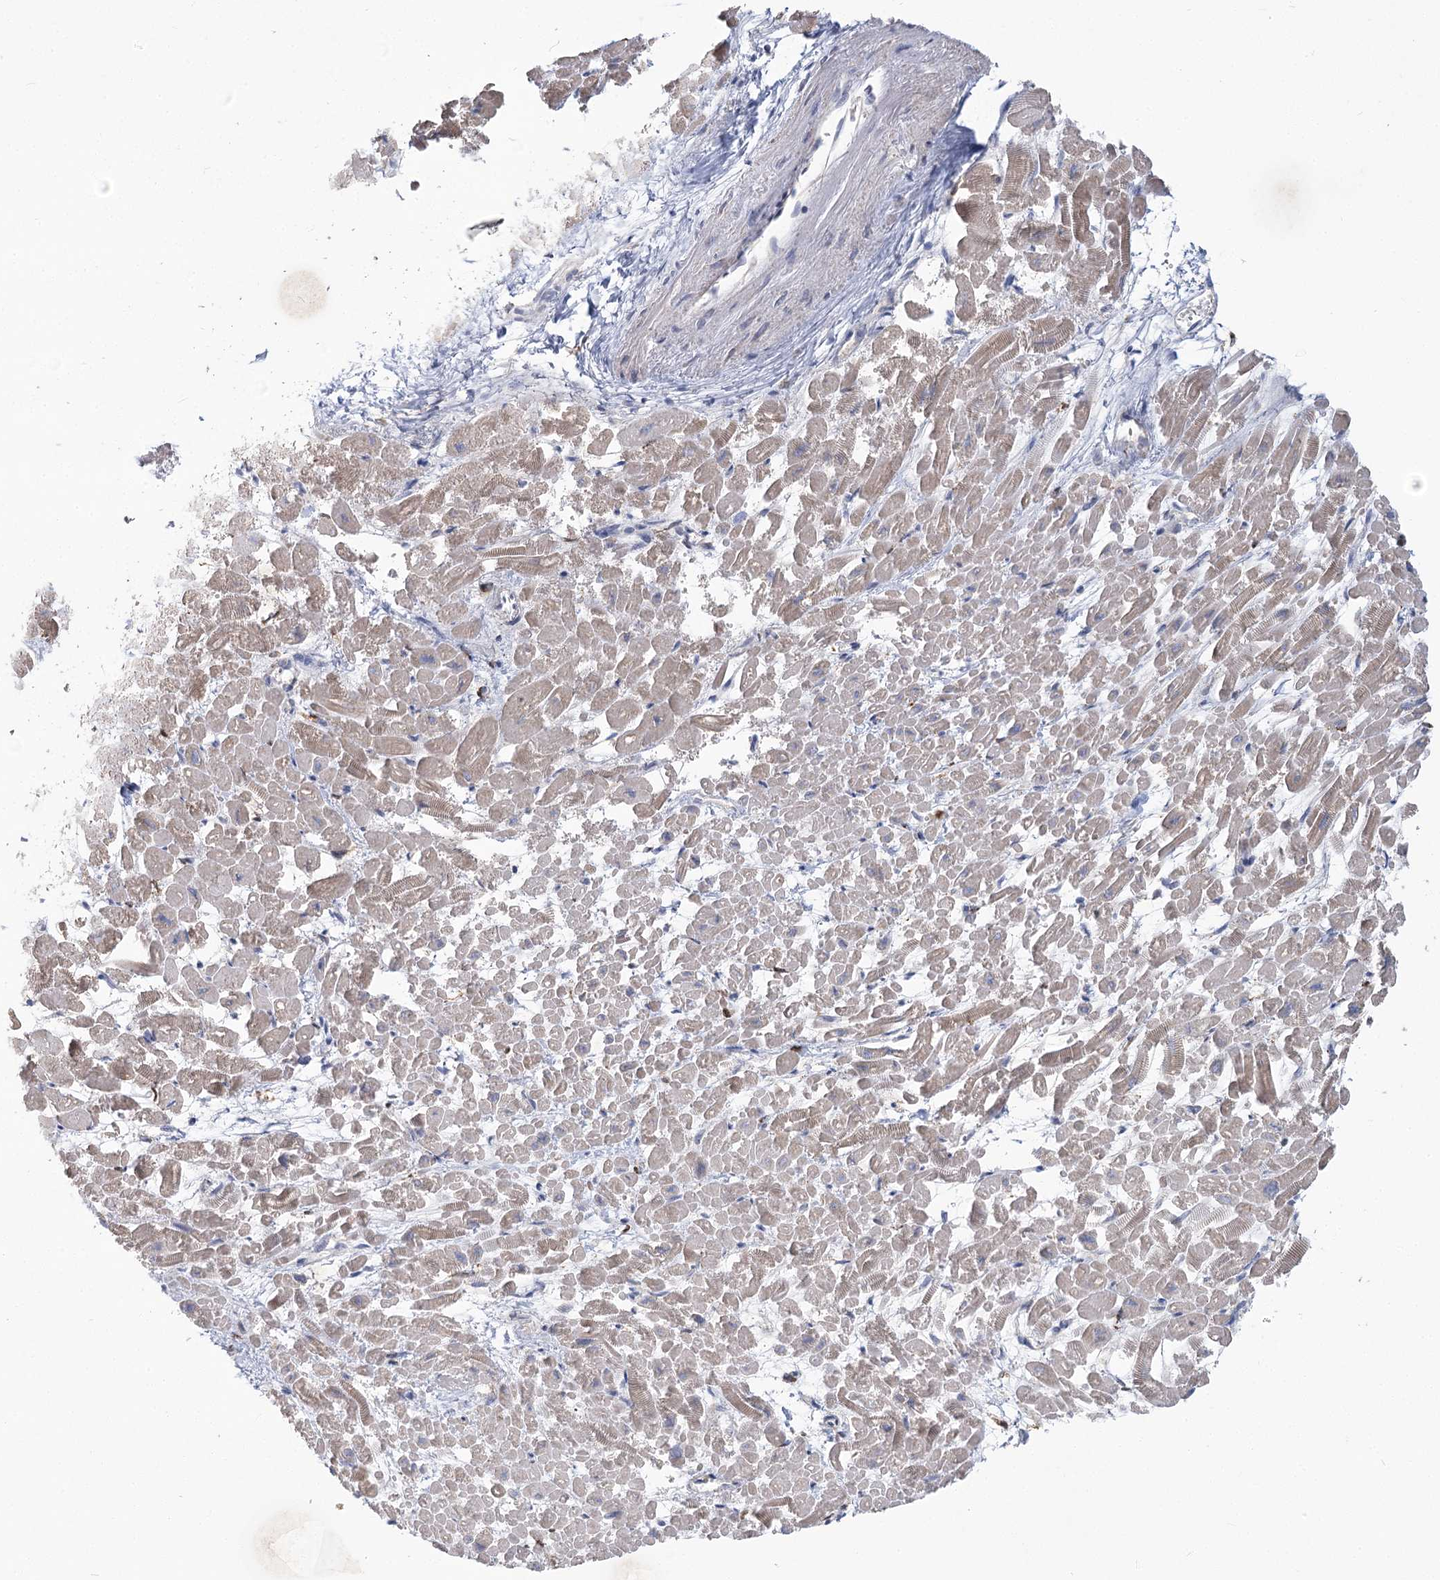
{"staining": {"intensity": "weak", "quantity": "<25%", "location": "cytoplasmic/membranous"}, "tissue": "heart muscle", "cell_type": "Cardiomyocytes", "image_type": "normal", "snomed": [{"axis": "morphology", "description": "Normal tissue, NOS"}, {"axis": "topography", "description": "Heart"}], "caption": "IHC of benign human heart muscle shows no positivity in cardiomyocytes. (DAB (3,3'-diaminobenzidine) immunohistochemistry with hematoxylin counter stain).", "gene": "THAP6", "patient": {"sex": "male", "age": 54}}